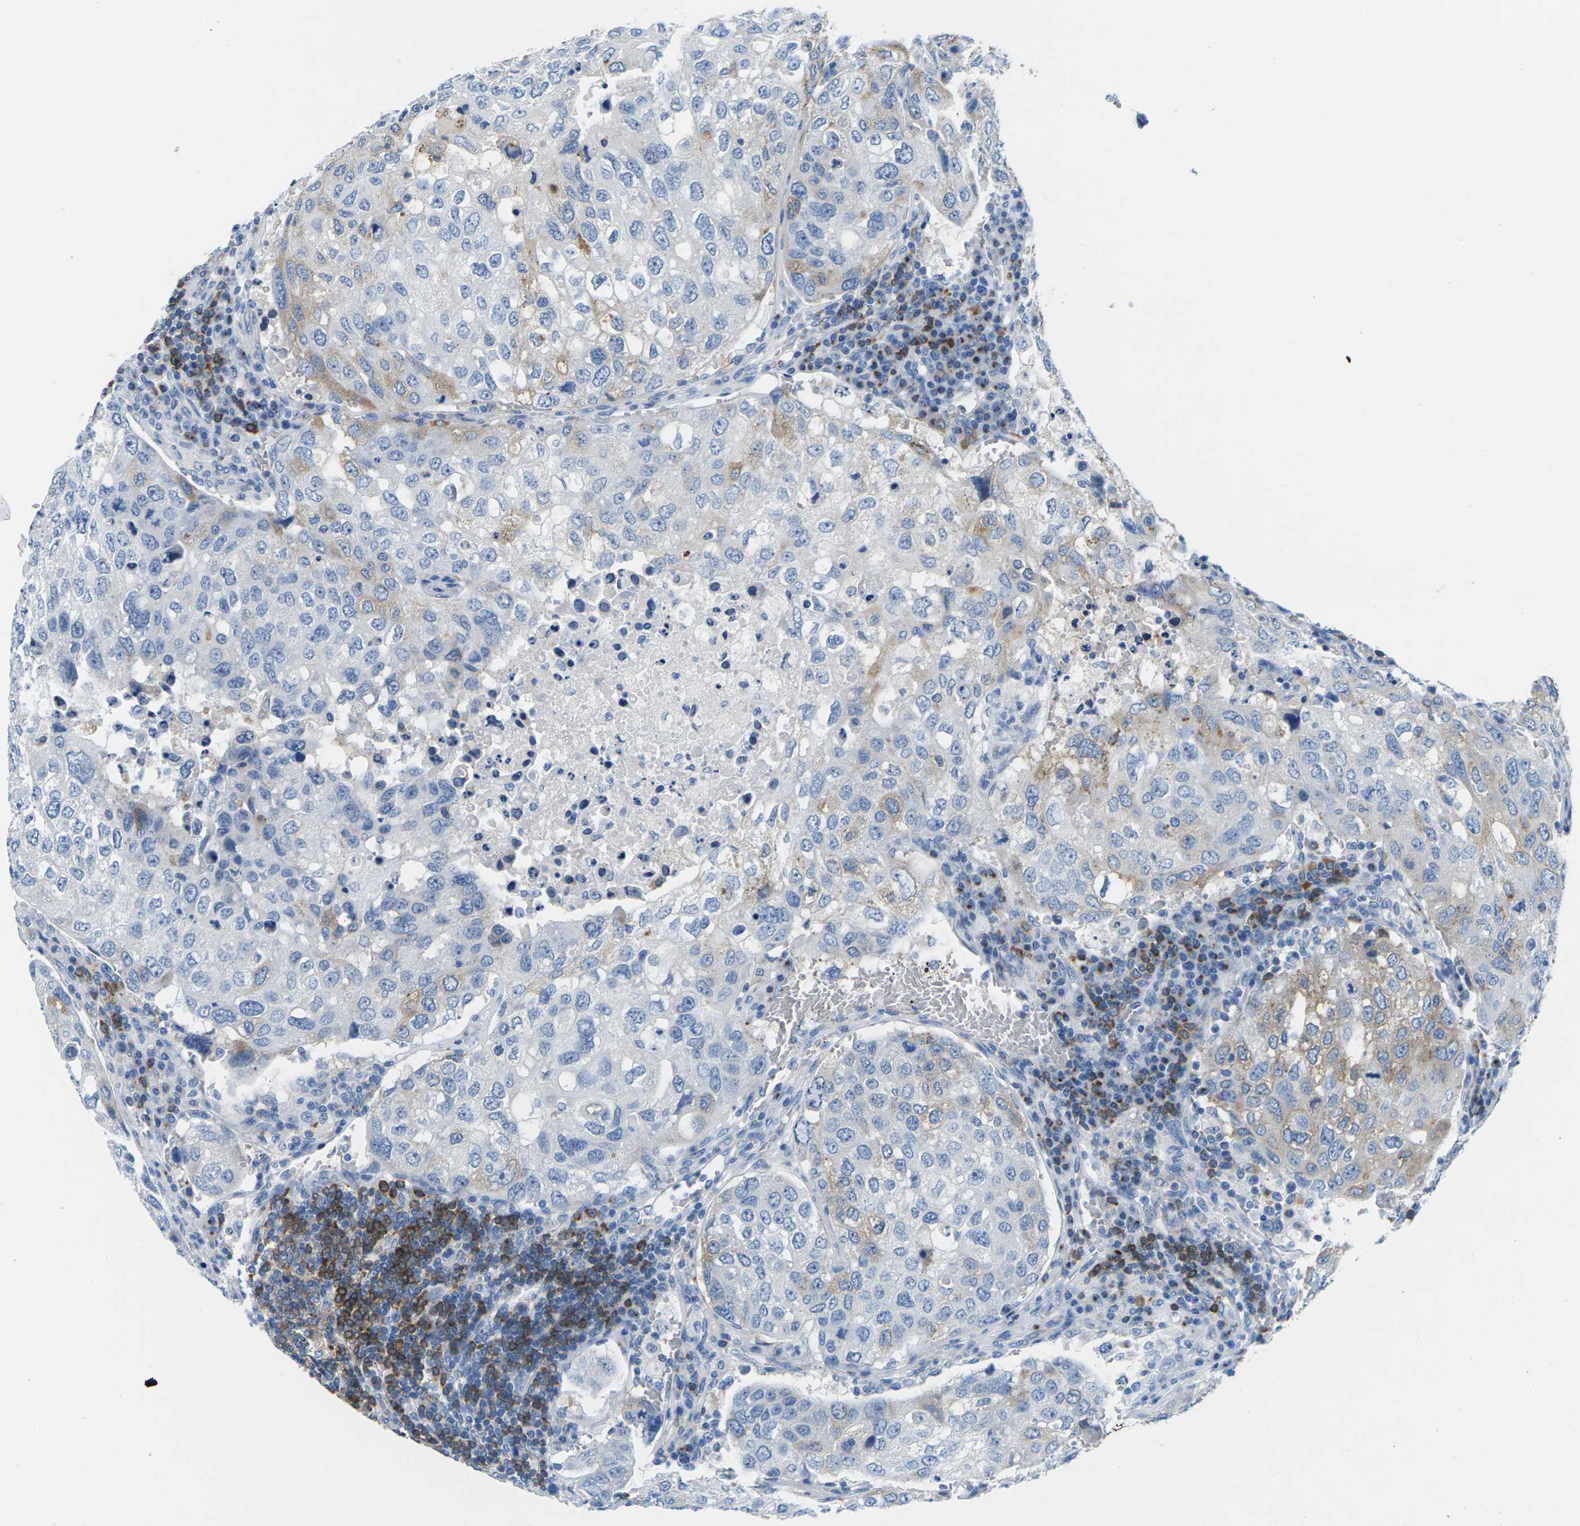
{"staining": {"intensity": "weak", "quantity": "<25%", "location": "cytoplasmic/membranous"}, "tissue": "urothelial cancer", "cell_type": "Tumor cells", "image_type": "cancer", "snomed": [{"axis": "morphology", "description": "Urothelial carcinoma, High grade"}, {"axis": "topography", "description": "Lymph node"}, {"axis": "topography", "description": "Urinary bladder"}], "caption": "Human urothelial cancer stained for a protein using immunohistochemistry displays no staining in tumor cells.", "gene": "SYNGR2", "patient": {"sex": "male", "age": 51}}